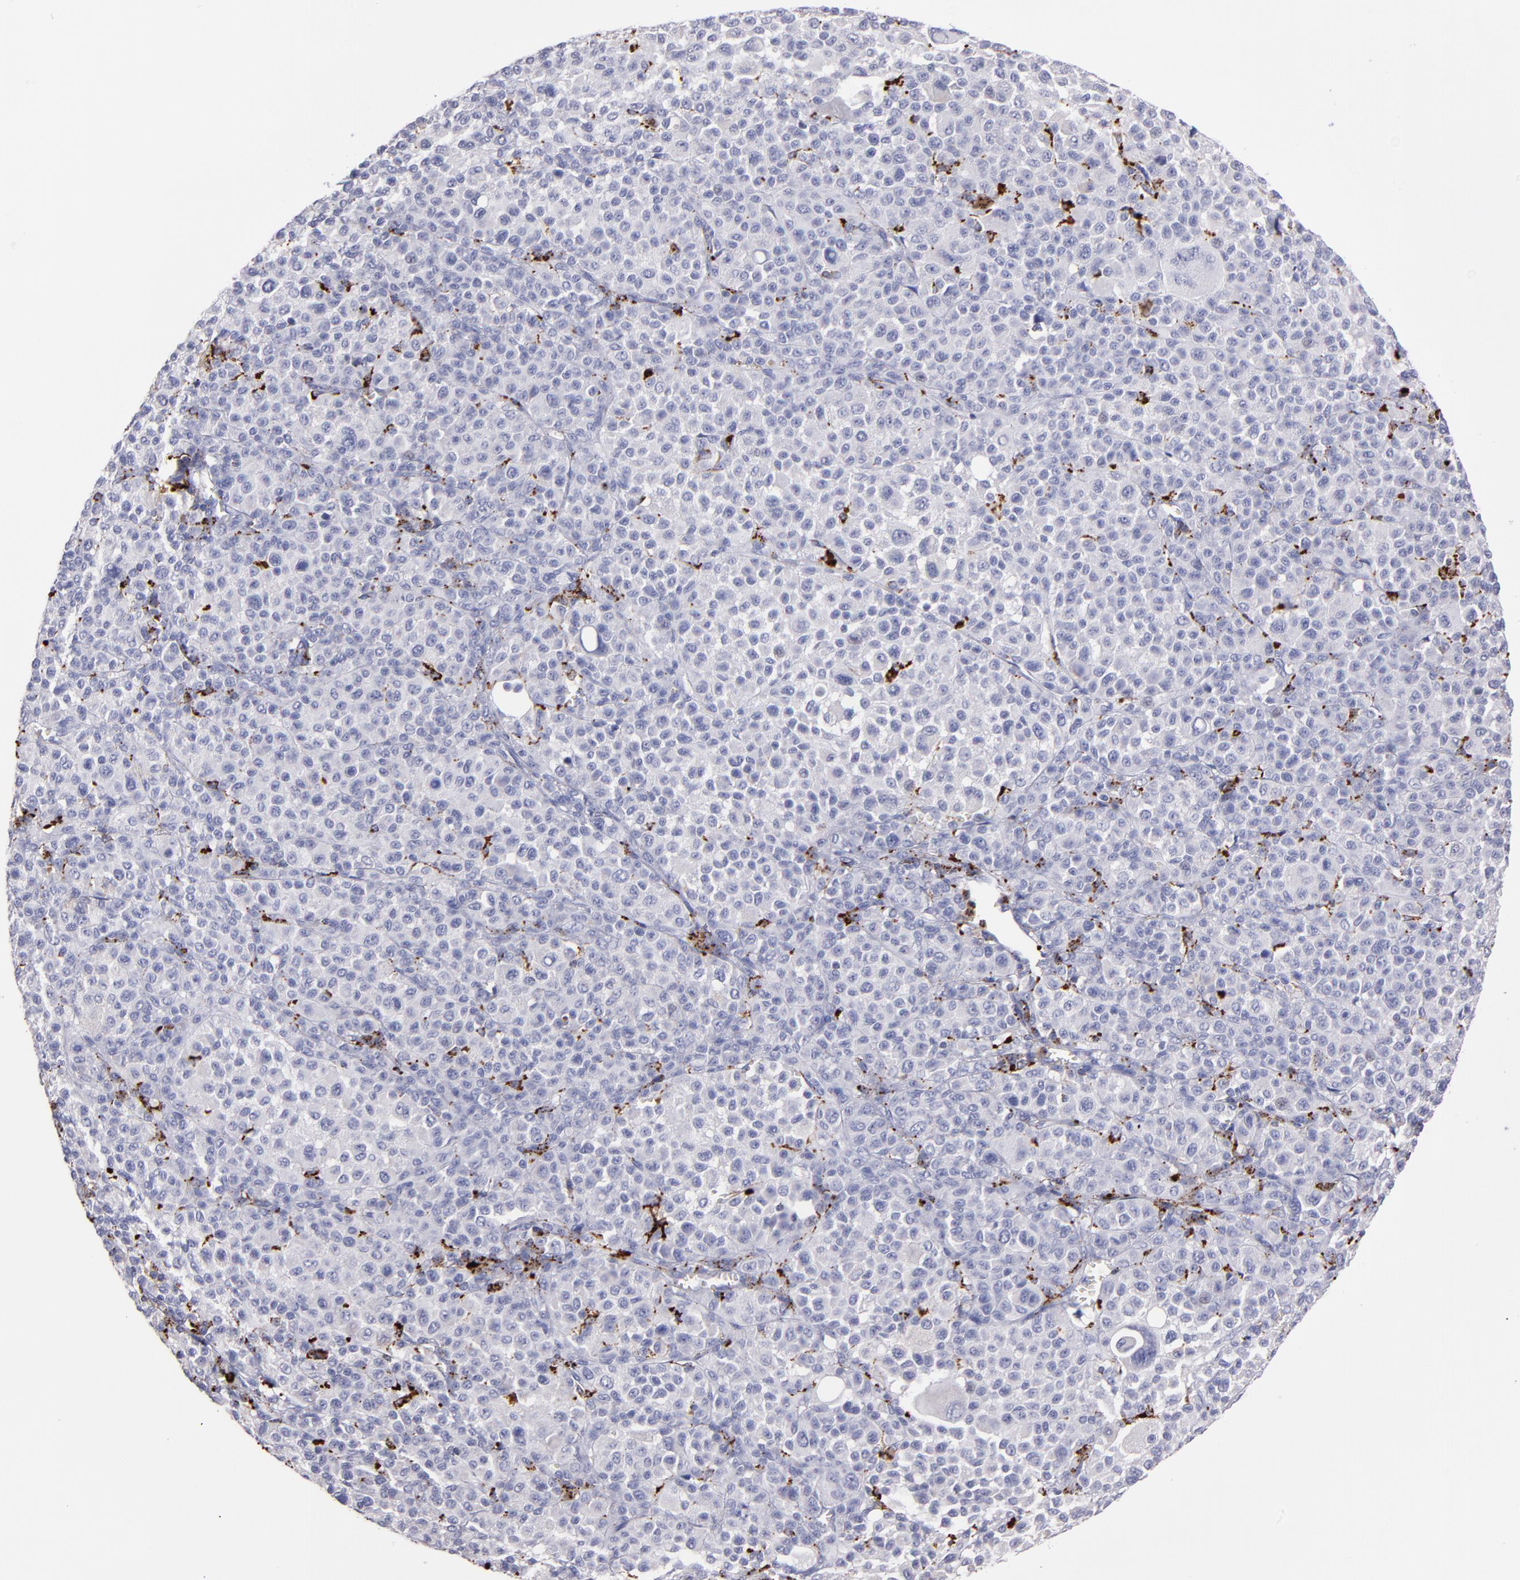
{"staining": {"intensity": "negative", "quantity": "none", "location": "none"}, "tissue": "melanoma", "cell_type": "Tumor cells", "image_type": "cancer", "snomed": [{"axis": "morphology", "description": "Malignant melanoma, Metastatic site"}, {"axis": "topography", "description": "Skin"}], "caption": "Tumor cells show no significant positivity in malignant melanoma (metastatic site).", "gene": "CTSS", "patient": {"sex": "female", "age": 74}}